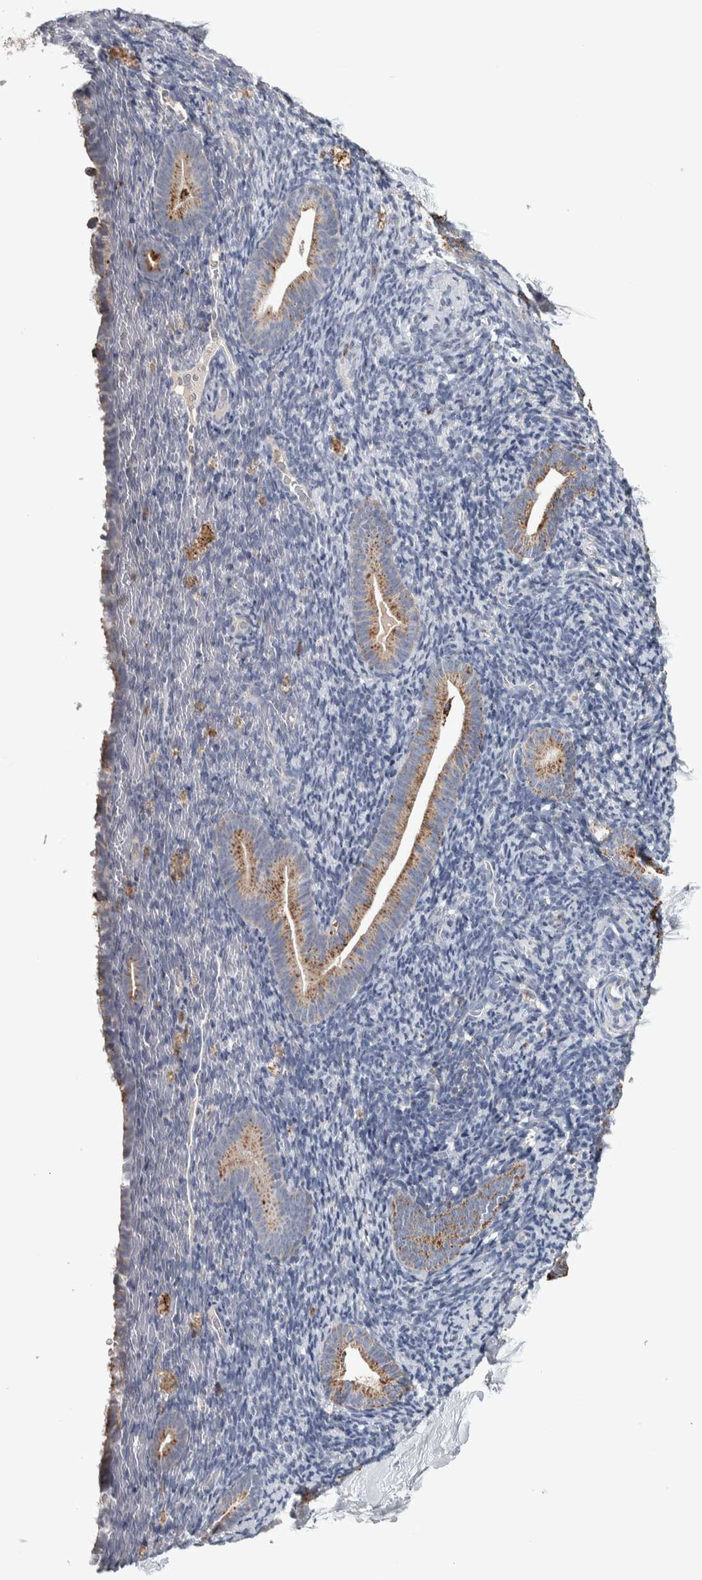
{"staining": {"intensity": "negative", "quantity": "none", "location": "none"}, "tissue": "endometrium", "cell_type": "Cells in endometrial stroma", "image_type": "normal", "snomed": [{"axis": "morphology", "description": "Normal tissue, NOS"}, {"axis": "topography", "description": "Endometrium"}], "caption": "High power microscopy histopathology image of an immunohistochemistry (IHC) photomicrograph of benign endometrium, revealing no significant positivity in cells in endometrial stroma.", "gene": "FAM78A", "patient": {"sex": "female", "age": 51}}